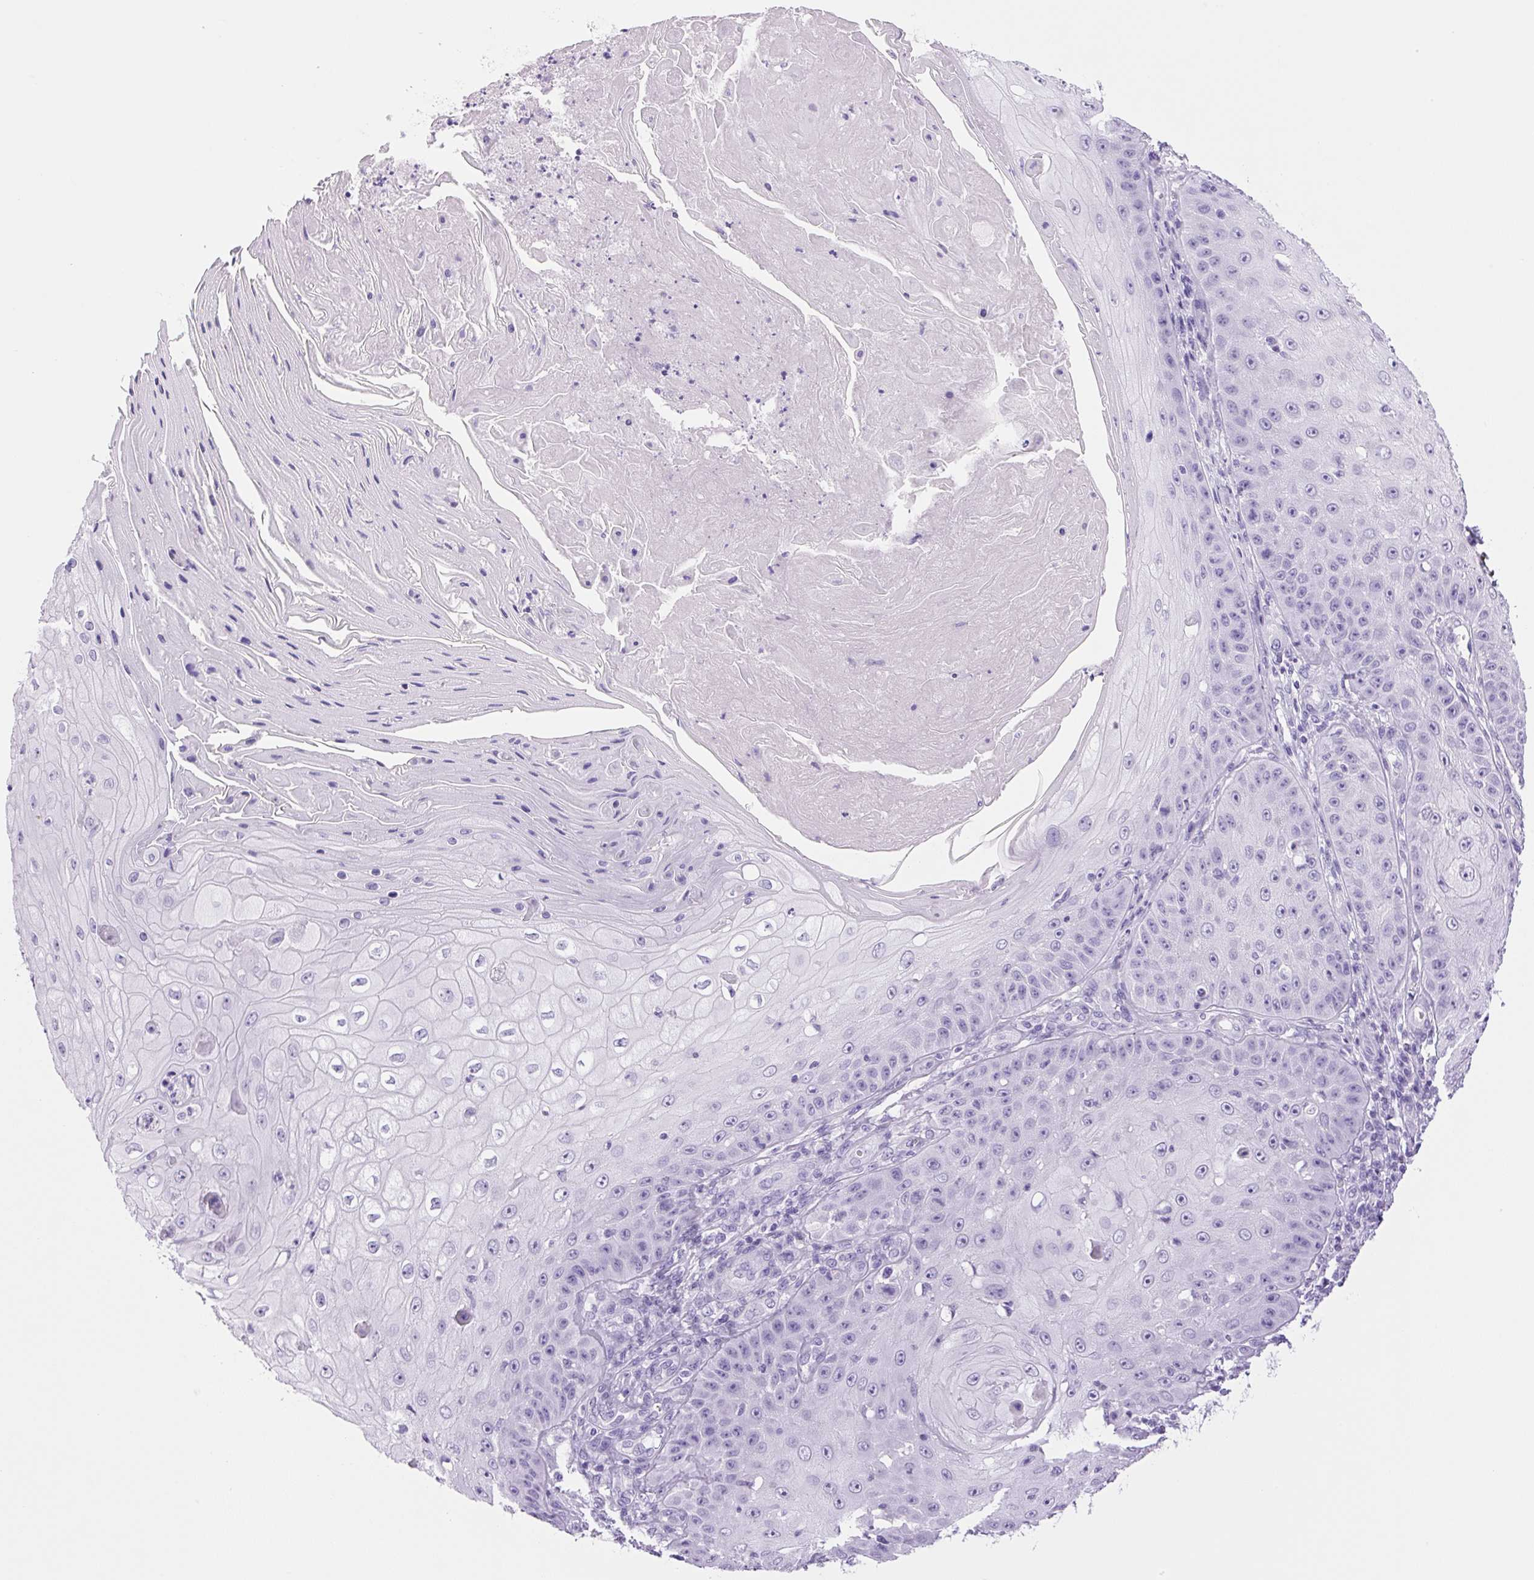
{"staining": {"intensity": "negative", "quantity": "none", "location": "none"}, "tissue": "skin cancer", "cell_type": "Tumor cells", "image_type": "cancer", "snomed": [{"axis": "morphology", "description": "Squamous cell carcinoma, NOS"}, {"axis": "topography", "description": "Skin"}], "caption": "The immunohistochemistry histopathology image has no significant expression in tumor cells of skin cancer tissue.", "gene": "PRRT1", "patient": {"sex": "male", "age": 70}}